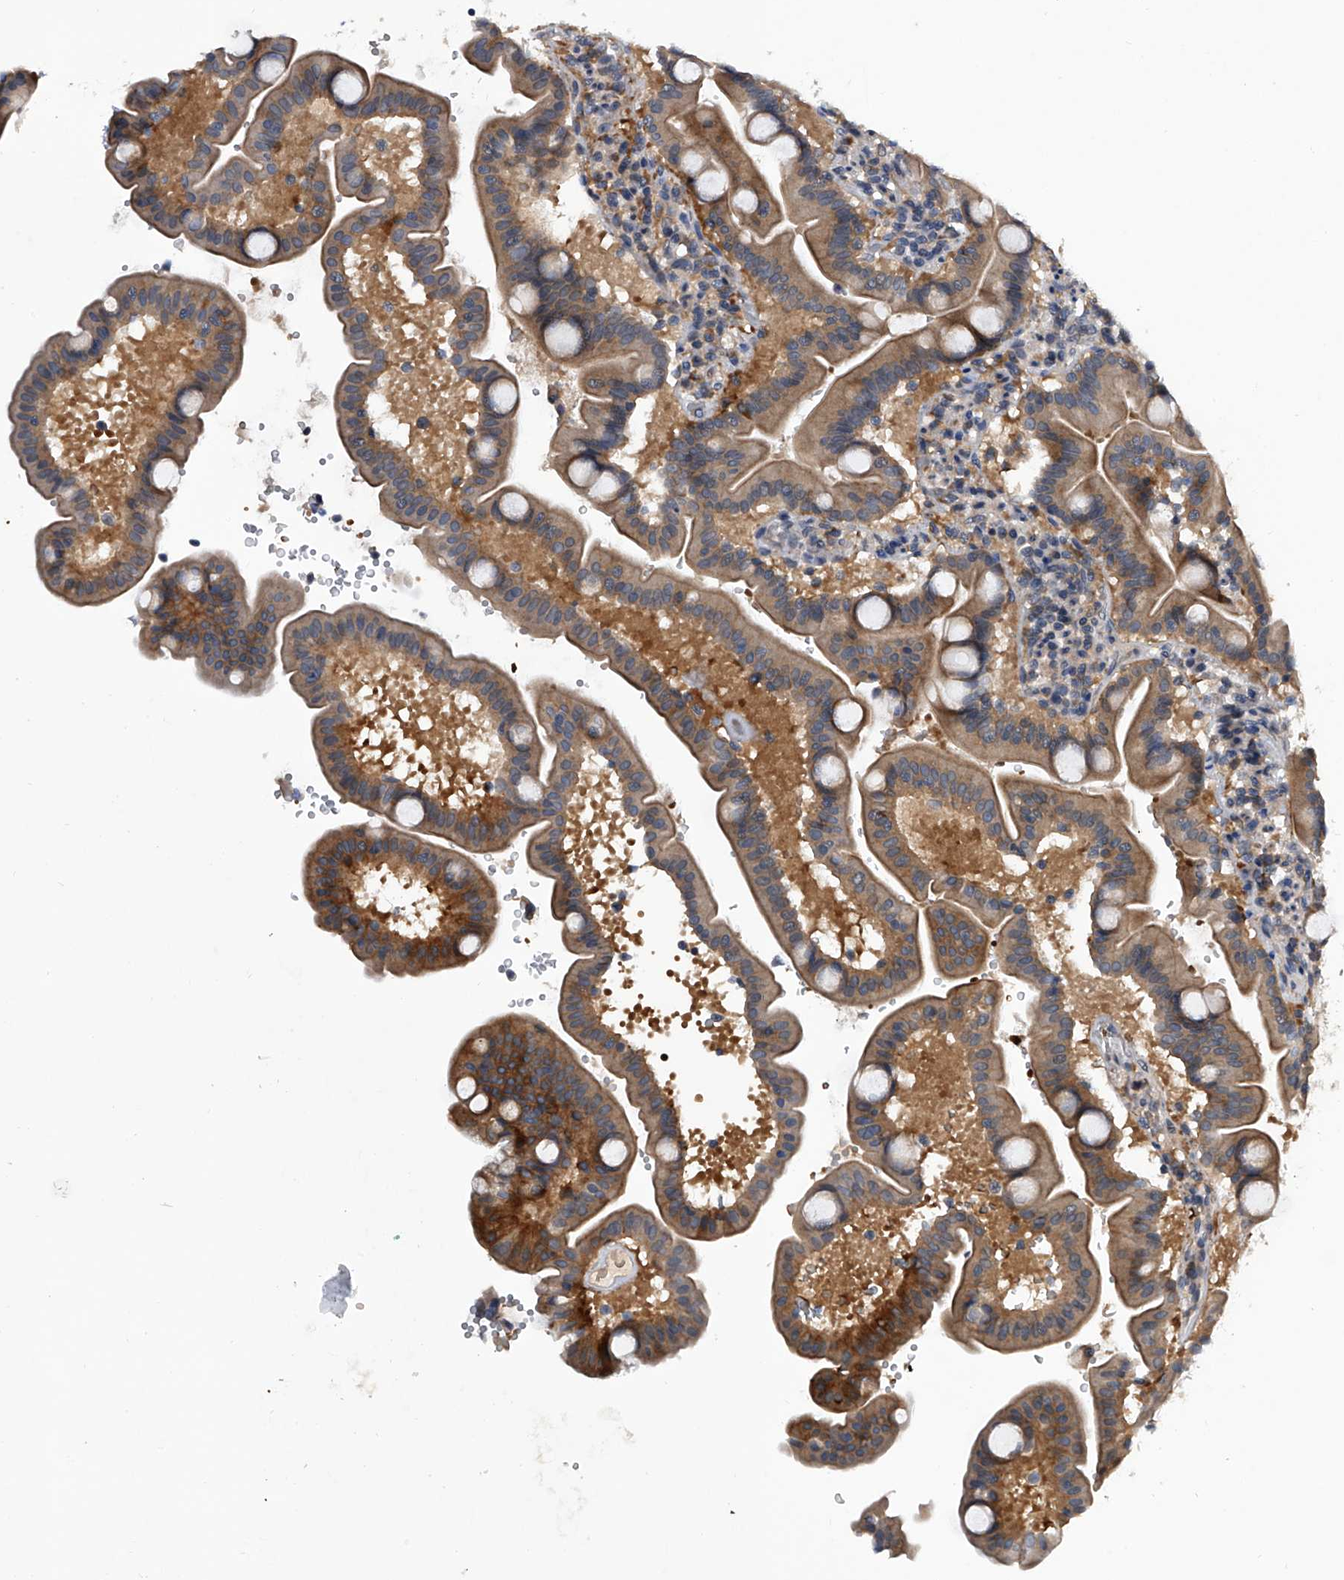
{"staining": {"intensity": "weak", "quantity": "25%-75%", "location": "cytoplasmic/membranous"}, "tissue": "duodenum", "cell_type": "Glandular cells", "image_type": "normal", "snomed": [{"axis": "morphology", "description": "Normal tissue, NOS"}, {"axis": "topography", "description": "Duodenum"}], "caption": "A histopathology image showing weak cytoplasmic/membranous staining in about 25%-75% of glandular cells in unremarkable duodenum, as visualized by brown immunohistochemical staining.", "gene": "ZNF30", "patient": {"sex": "male", "age": 54}}